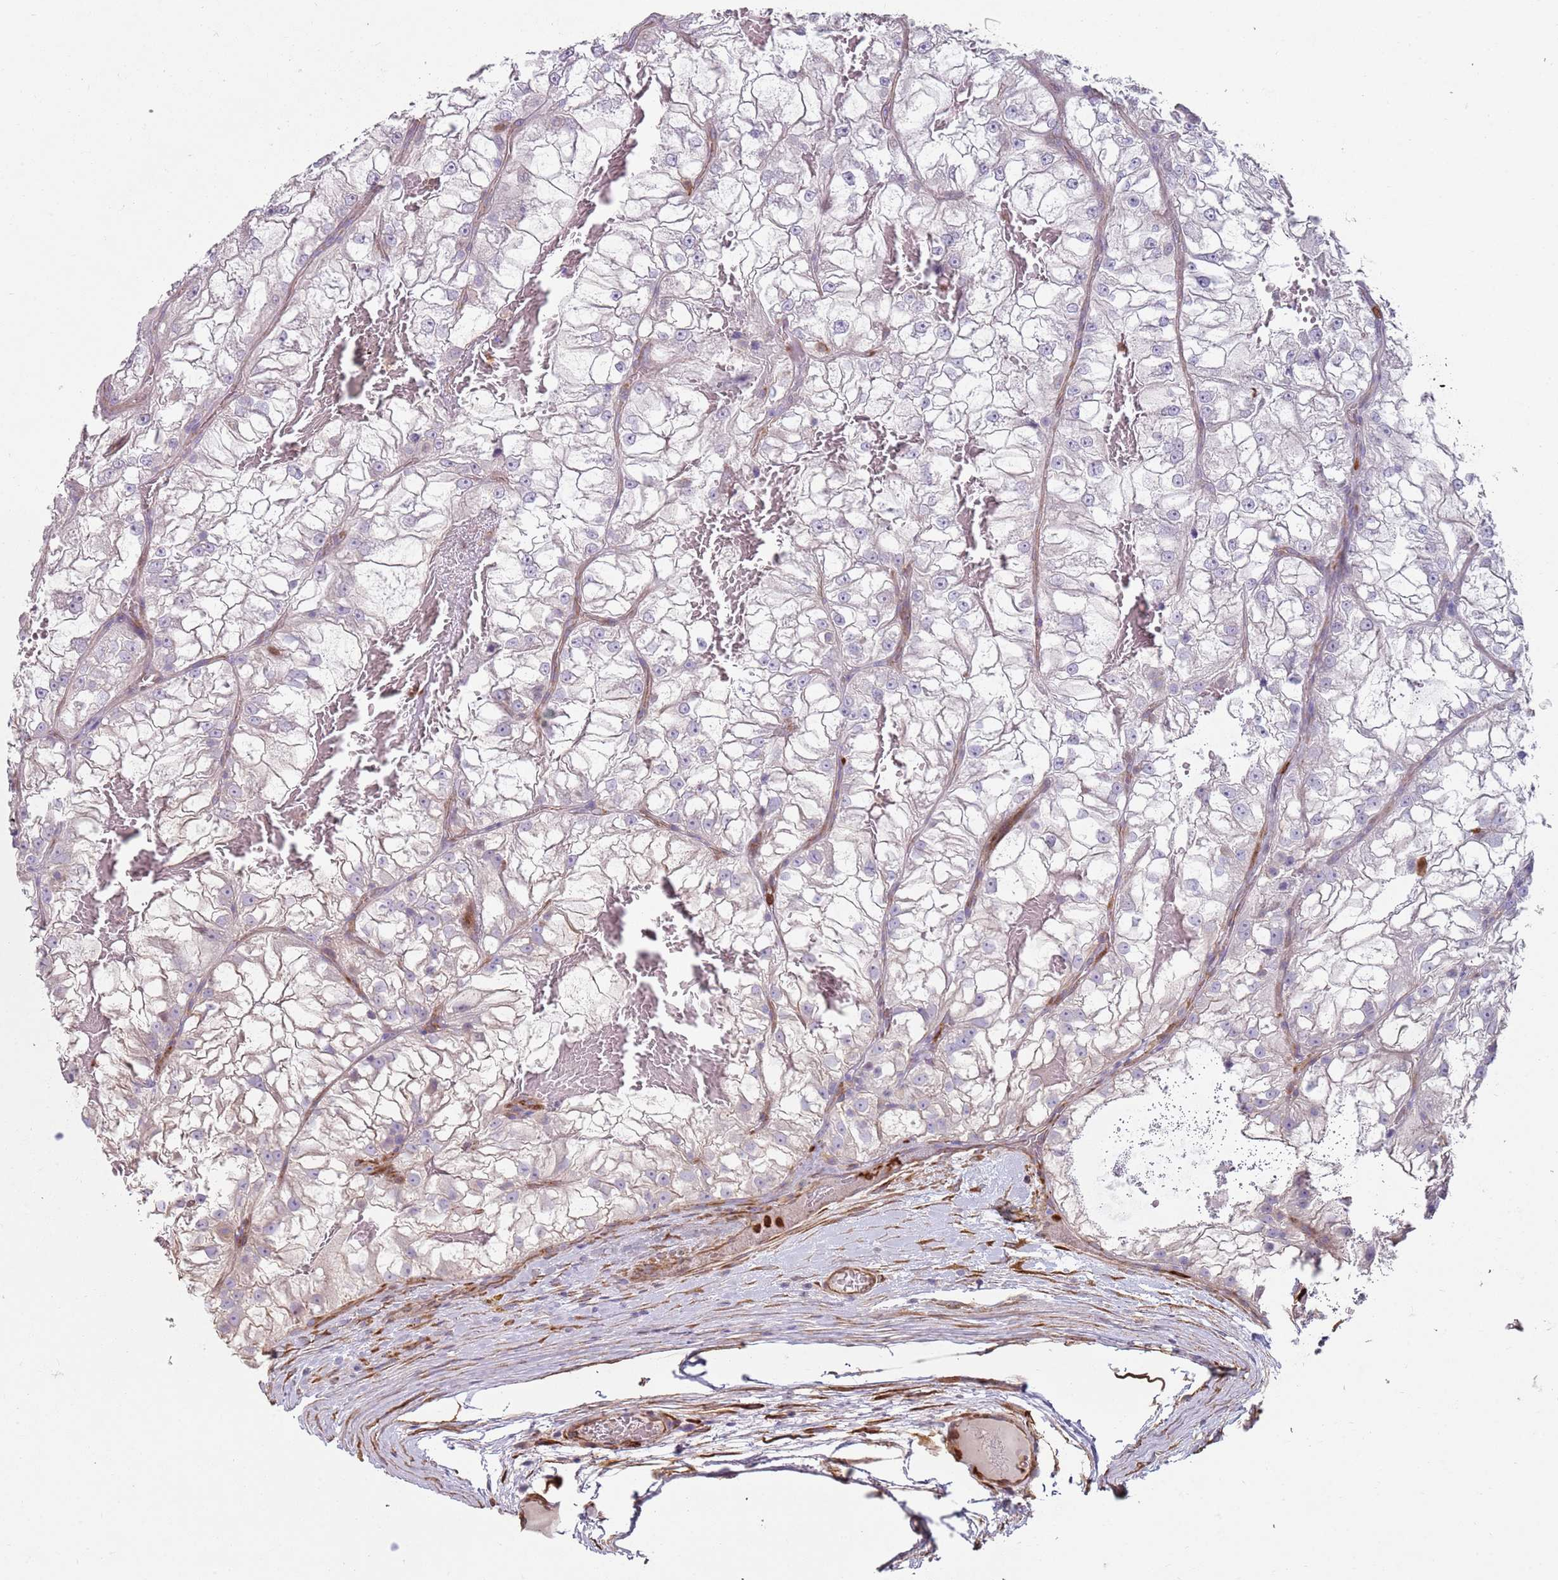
{"staining": {"intensity": "negative", "quantity": "none", "location": "none"}, "tissue": "renal cancer", "cell_type": "Tumor cells", "image_type": "cancer", "snomed": [{"axis": "morphology", "description": "Adenocarcinoma, NOS"}, {"axis": "topography", "description": "Kidney"}], "caption": "Renal adenocarcinoma was stained to show a protein in brown. There is no significant expression in tumor cells.", "gene": "PHLPP2", "patient": {"sex": "female", "age": 72}}